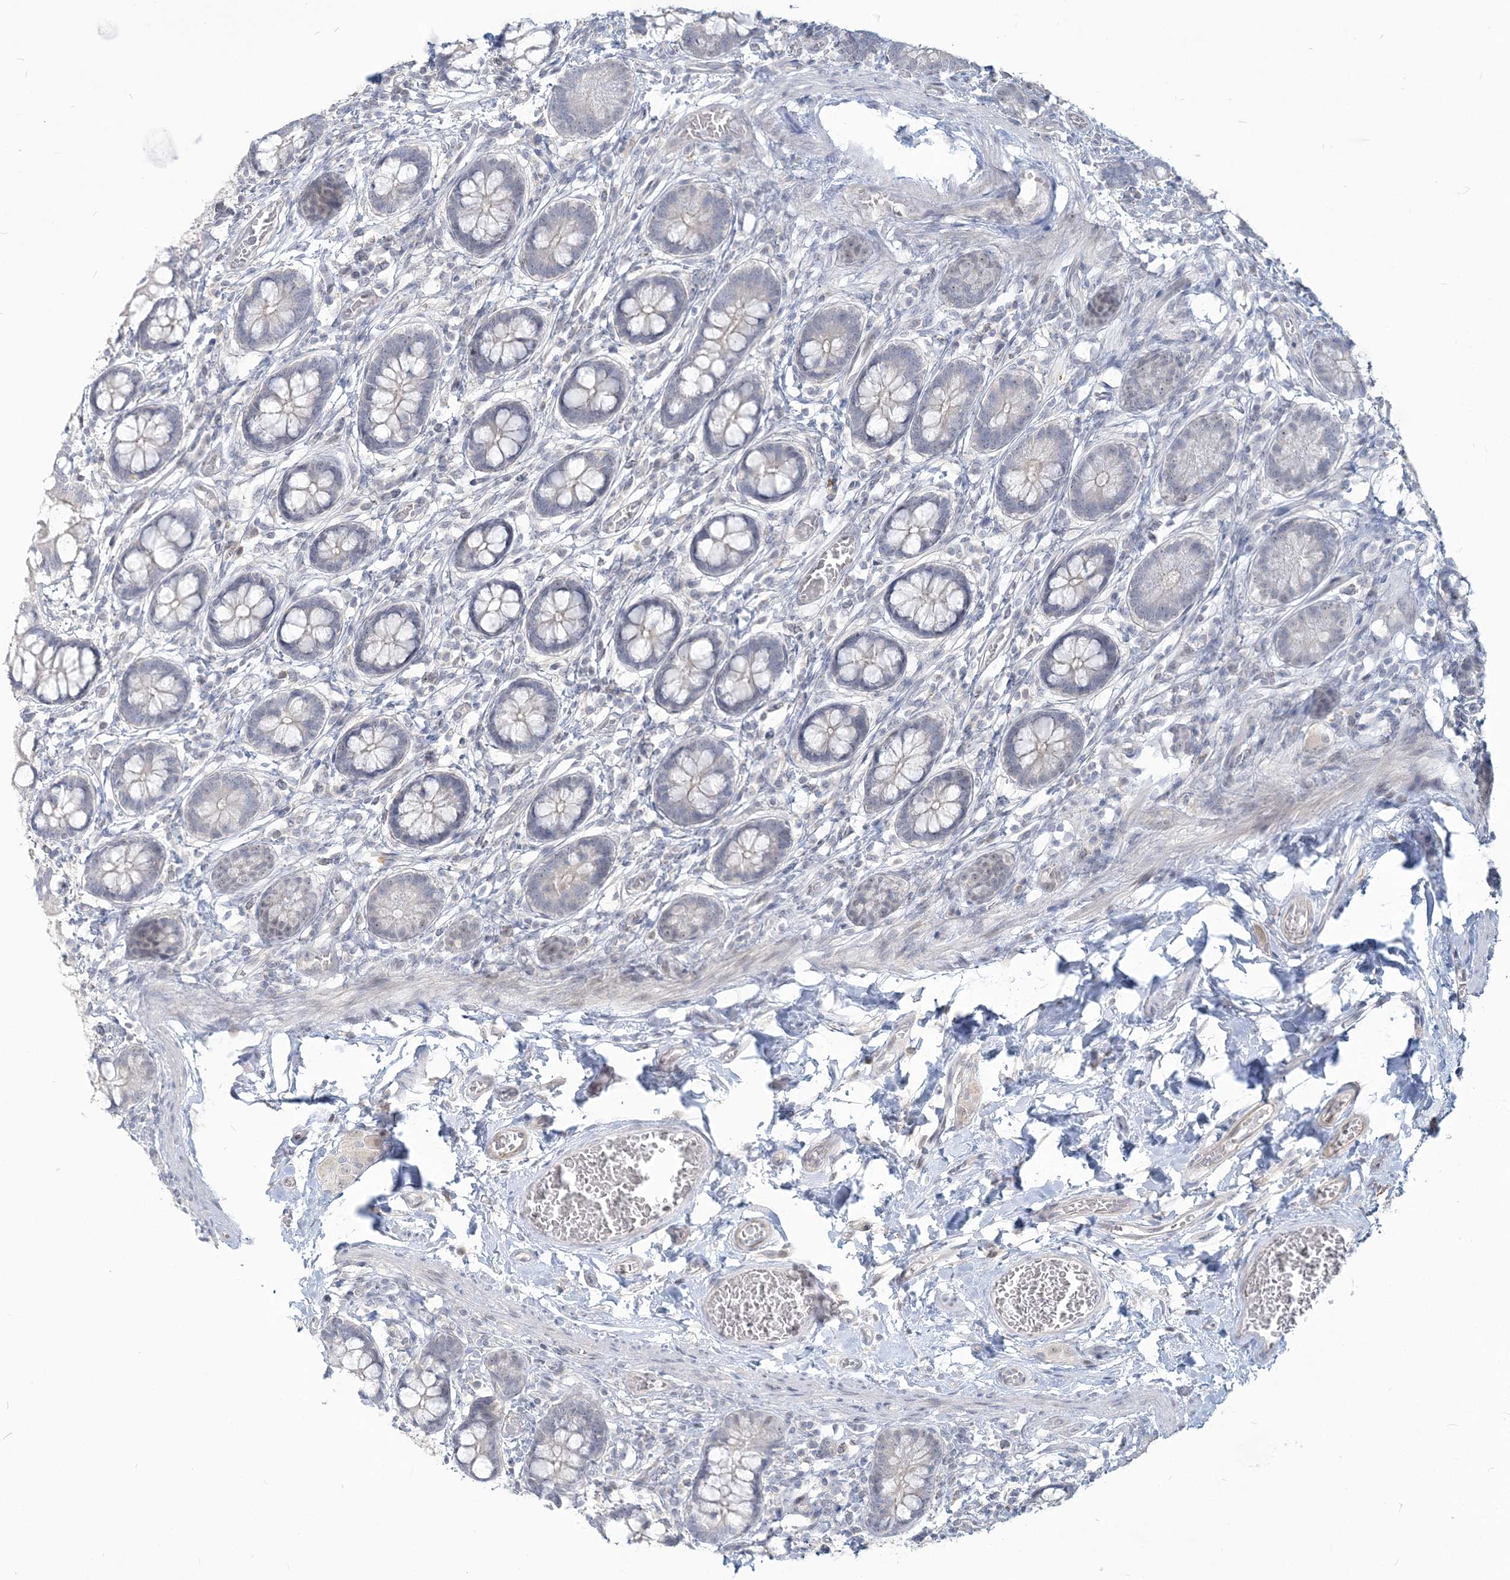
{"staining": {"intensity": "negative", "quantity": "none", "location": "none"}, "tissue": "small intestine", "cell_type": "Glandular cells", "image_type": "normal", "snomed": [{"axis": "morphology", "description": "Normal tissue, NOS"}, {"axis": "topography", "description": "Small intestine"}], "caption": "Immunohistochemical staining of normal small intestine exhibits no significant staining in glandular cells.", "gene": "SDAD1", "patient": {"sex": "male", "age": 52}}